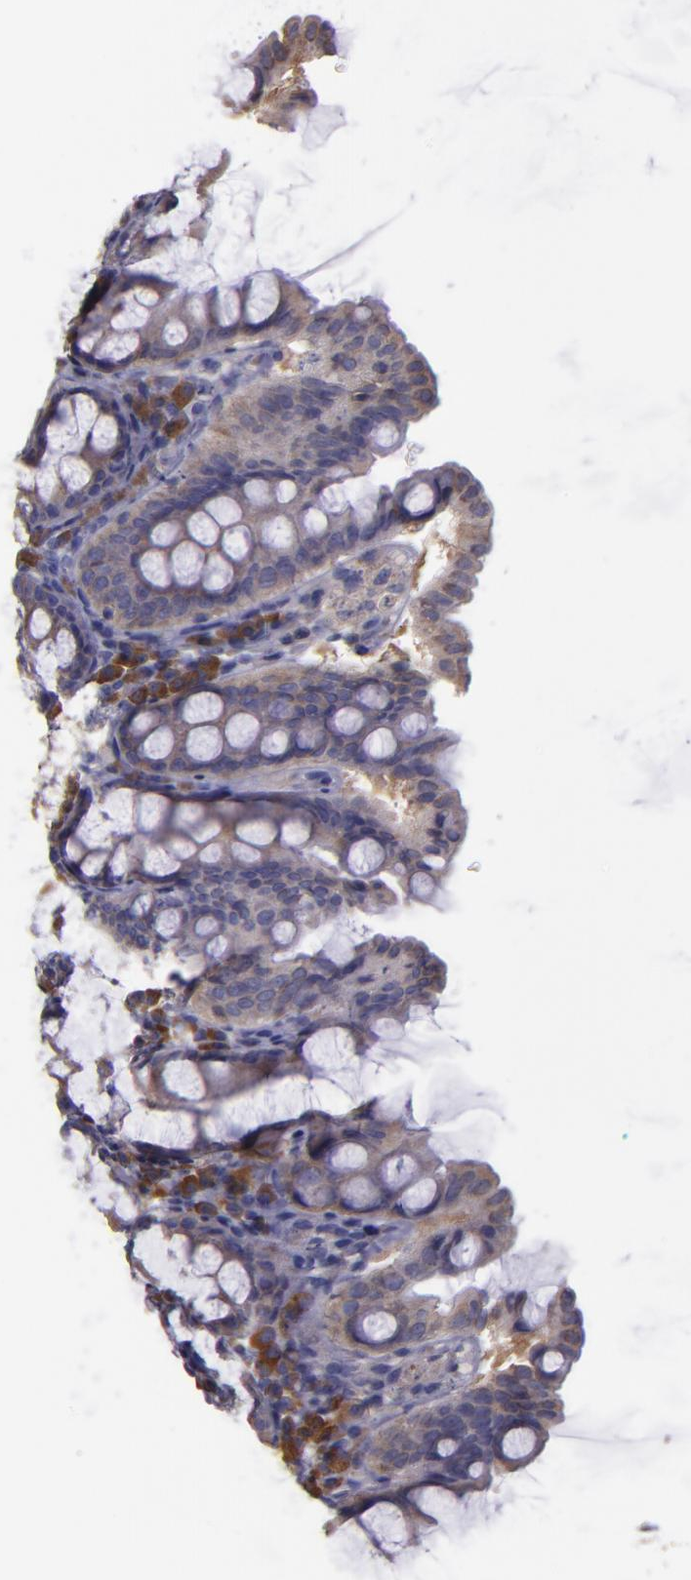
{"staining": {"intensity": "negative", "quantity": "none", "location": "none"}, "tissue": "colon", "cell_type": "Endothelial cells", "image_type": "normal", "snomed": [{"axis": "morphology", "description": "Normal tissue, NOS"}, {"axis": "topography", "description": "Colon"}], "caption": "A micrograph of colon stained for a protein exhibits no brown staining in endothelial cells.", "gene": "CARS1", "patient": {"sex": "female", "age": 61}}